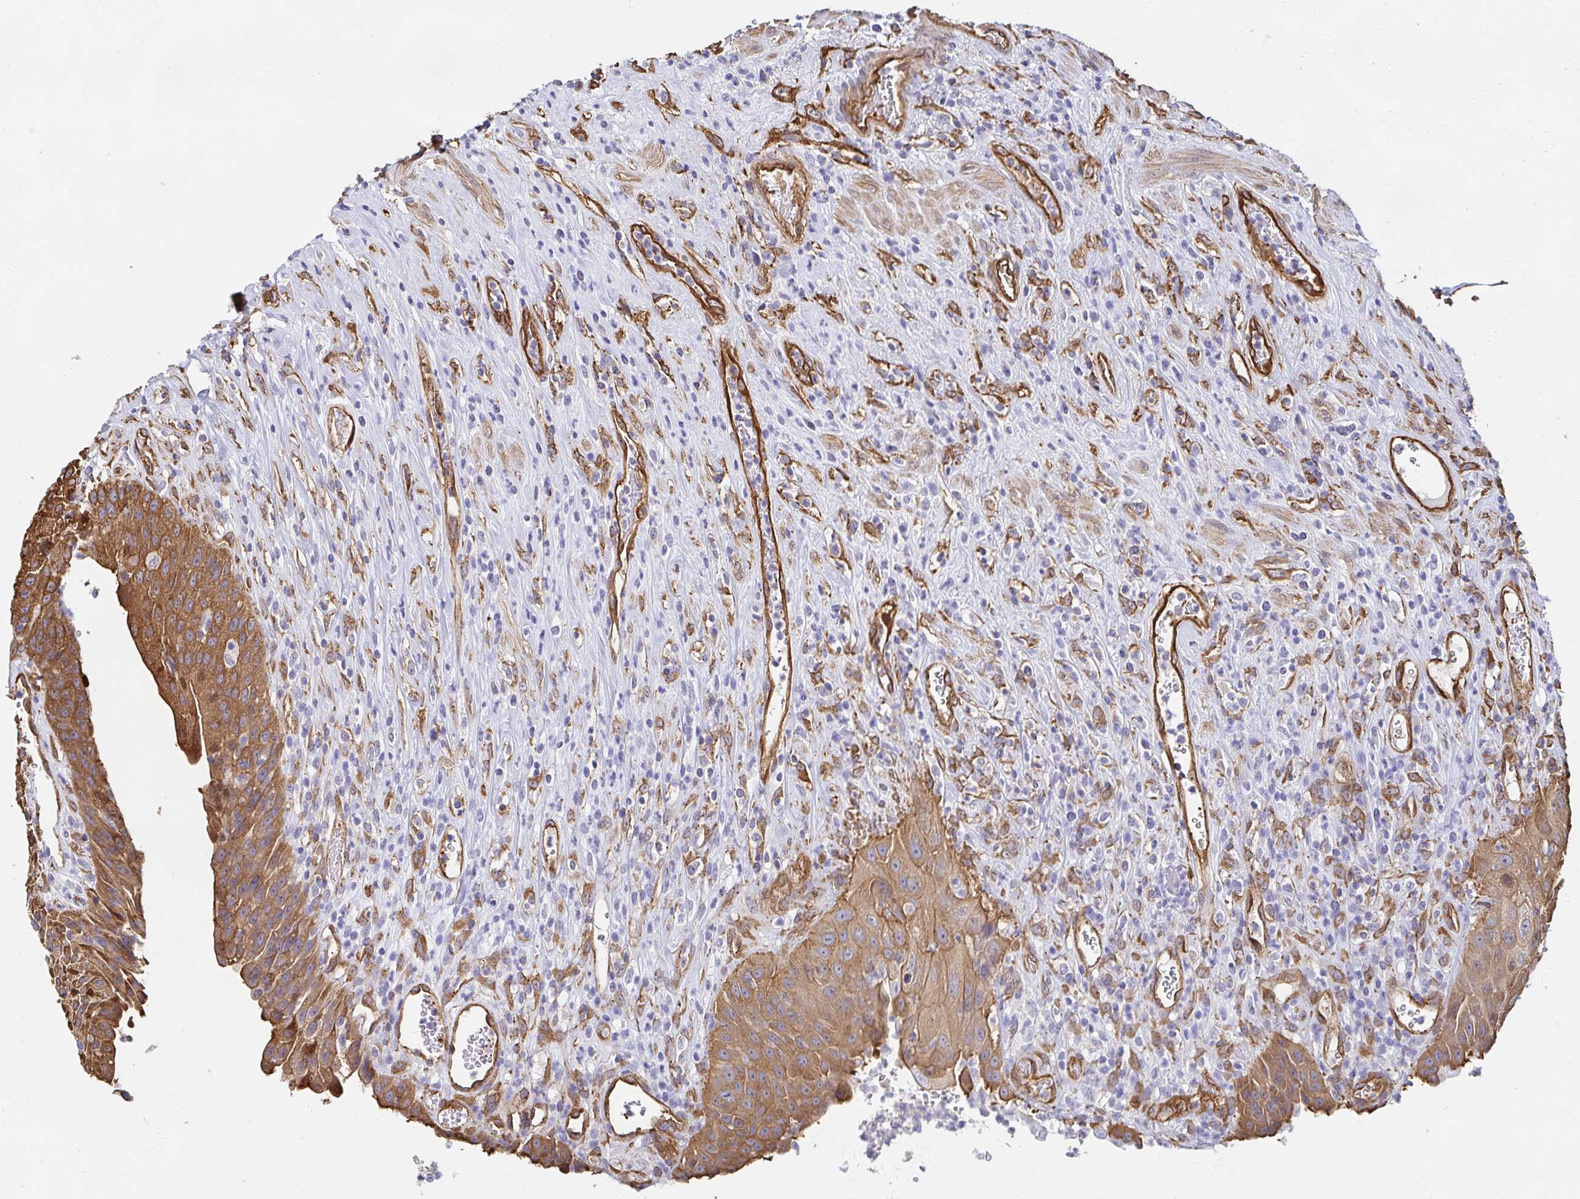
{"staining": {"intensity": "strong", "quantity": ">75%", "location": "cytoplasmic/membranous"}, "tissue": "urinary bladder", "cell_type": "Urothelial cells", "image_type": "normal", "snomed": [{"axis": "morphology", "description": "Normal tissue, NOS"}, {"axis": "topography", "description": "Urinary bladder"}], "caption": "Protein expression analysis of normal urinary bladder reveals strong cytoplasmic/membranous positivity in approximately >75% of urothelial cells.", "gene": "CTTN", "patient": {"sex": "female", "age": 56}}